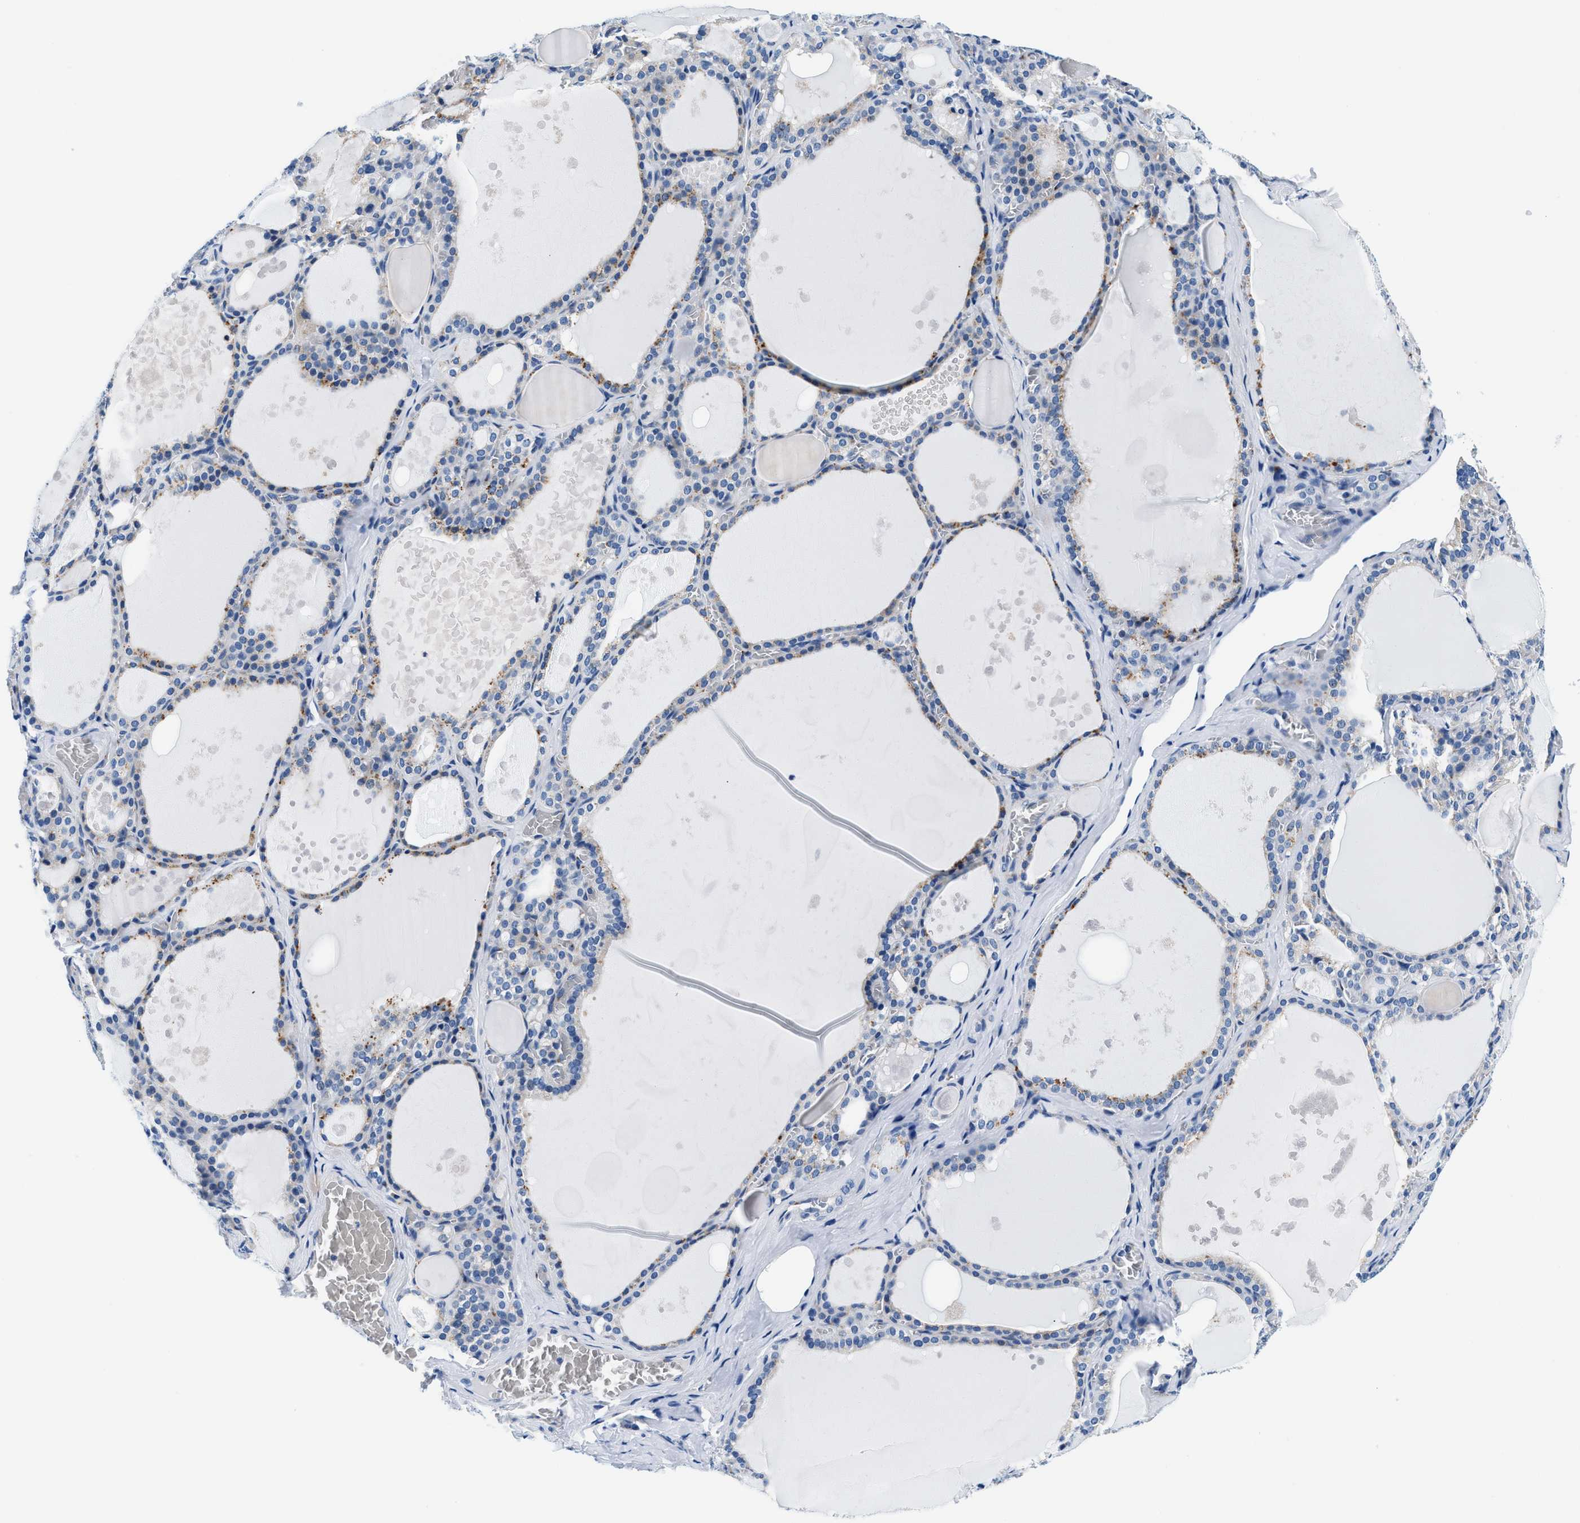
{"staining": {"intensity": "moderate", "quantity": "<25%", "location": "cytoplasmic/membranous"}, "tissue": "thyroid gland", "cell_type": "Glandular cells", "image_type": "normal", "snomed": [{"axis": "morphology", "description": "Normal tissue, NOS"}, {"axis": "topography", "description": "Thyroid gland"}], "caption": "Thyroid gland stained with a brown dye exhibits moderate cytoplasmic/membranous positive staining in approximately <25% of glandular cells.", "gene": "VPS53", "patient": {"sex": "male", "age": 56}}